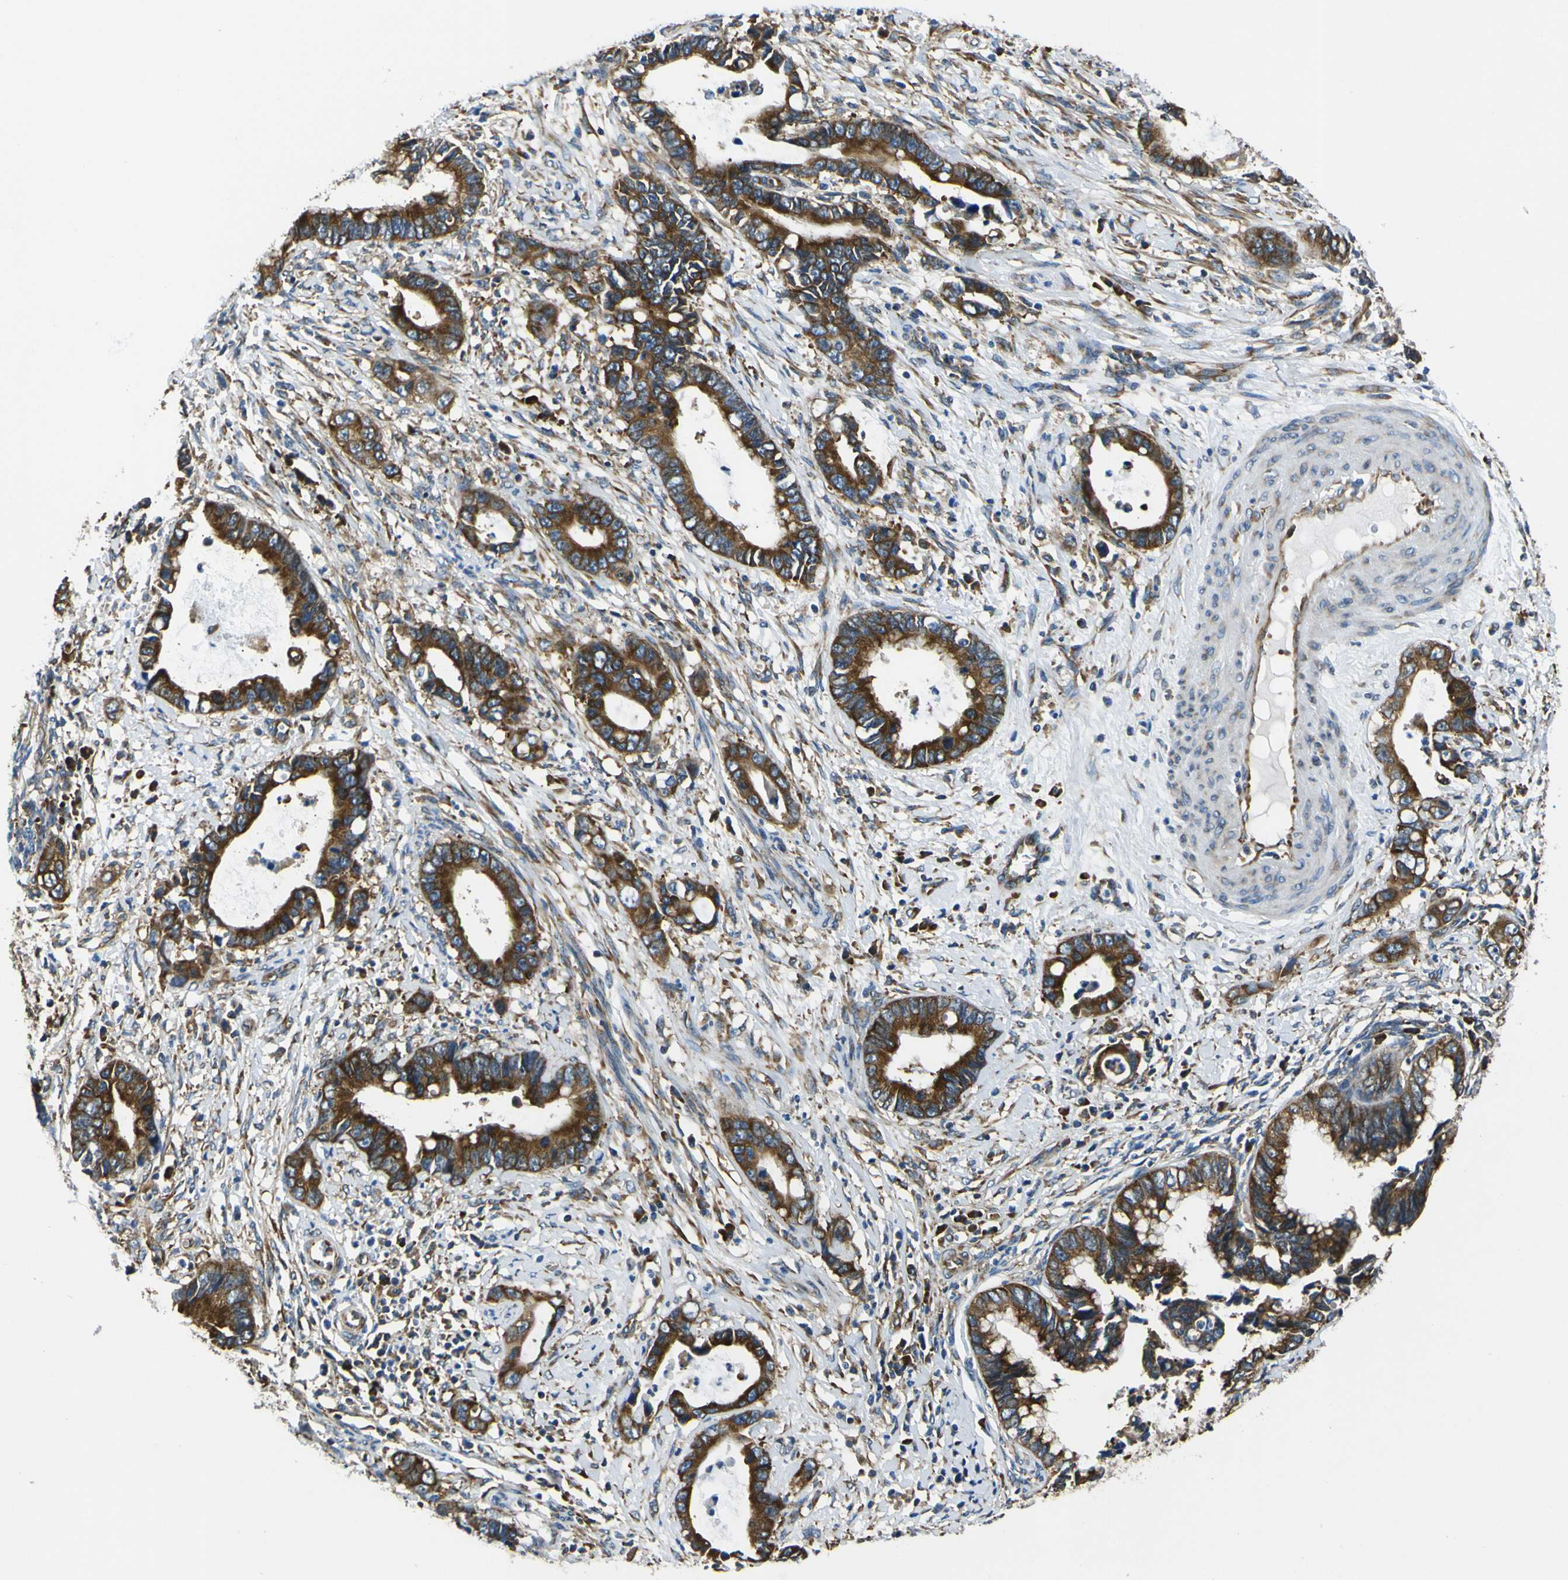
{"staining": {"intensity": "strong", "quantity": ">75%", "location": "cytoplasmic/membranous"}, "tissue": "cervical cancer", "cell_type": "Tumor cells", "image_type": "cancer", "snomed": [{"axis": "morphology", "description": "Adenocarcinoma, NOS"}, {"axis": "topography", "description": "Cervix"}], "caption": "DAB immunohistochemical staining of human cervical cancer shows strong cytoplasmic/membranous protein positivity in about >75% of tumor cells.", "gene": "RPSA", "patient": {"sex": "female", "age": 44}}